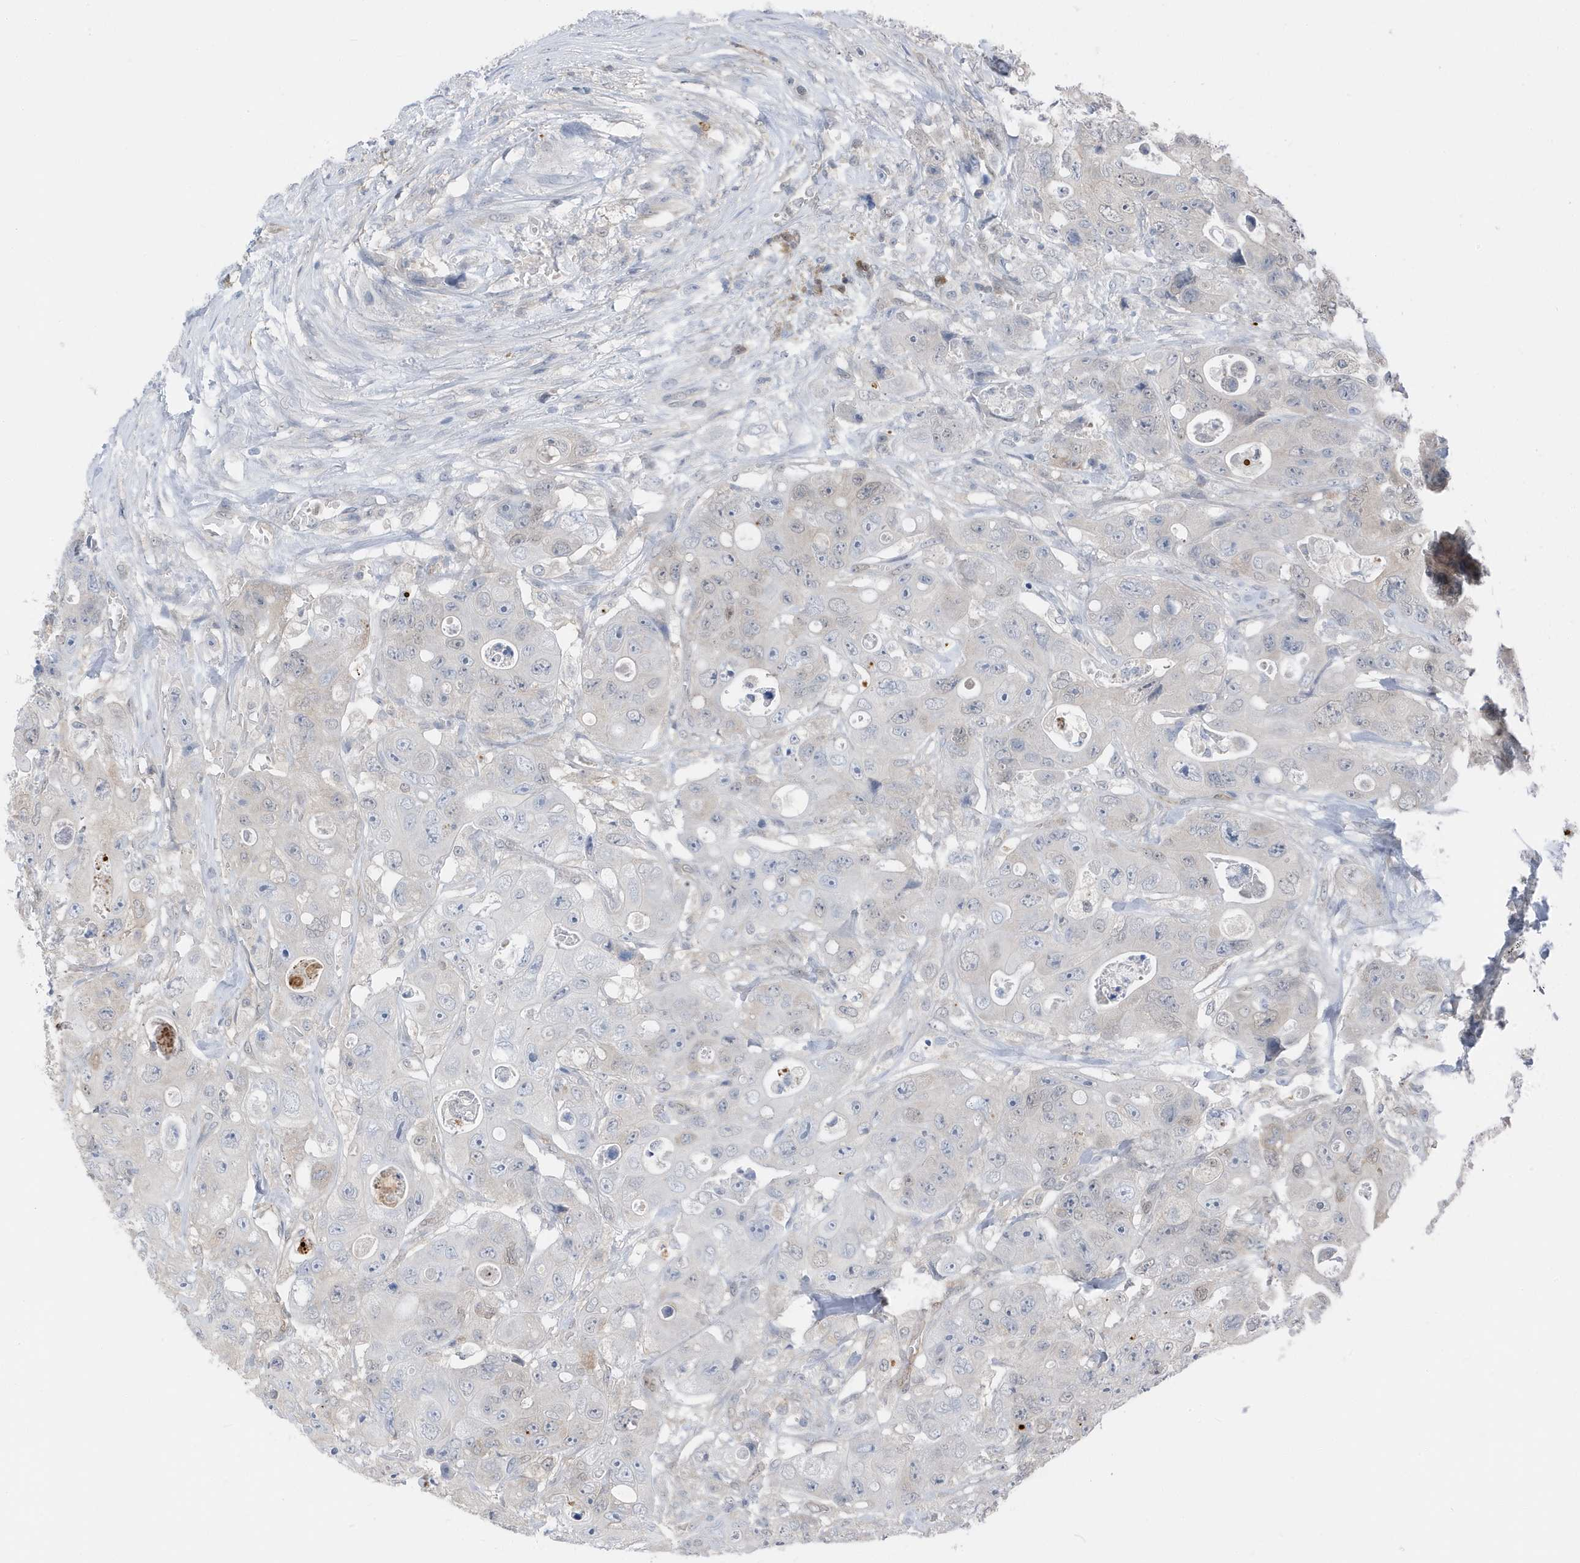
{"staining": {"intensity": "negative", "quantity": "none", "location": "none"}, "tissue": "colorectal cancer", "cell_type": "Tumor cells", "image_type": "cancer", "snomed": [{"axis": "morphology", "description": "Adenocarcinoma, NOS"}, {"axis": "topography", "description": "Colon"}], "caption": "Immunohistochemistry histopathology image of neoplastic tissue: colorectal adenocarcinoma stained with DAB displays no significant protein staining in tumor cells. (DAB IHC, high magnification).", "gene": "NCOA7", "patient": {"sex": "female", "age": 46}}